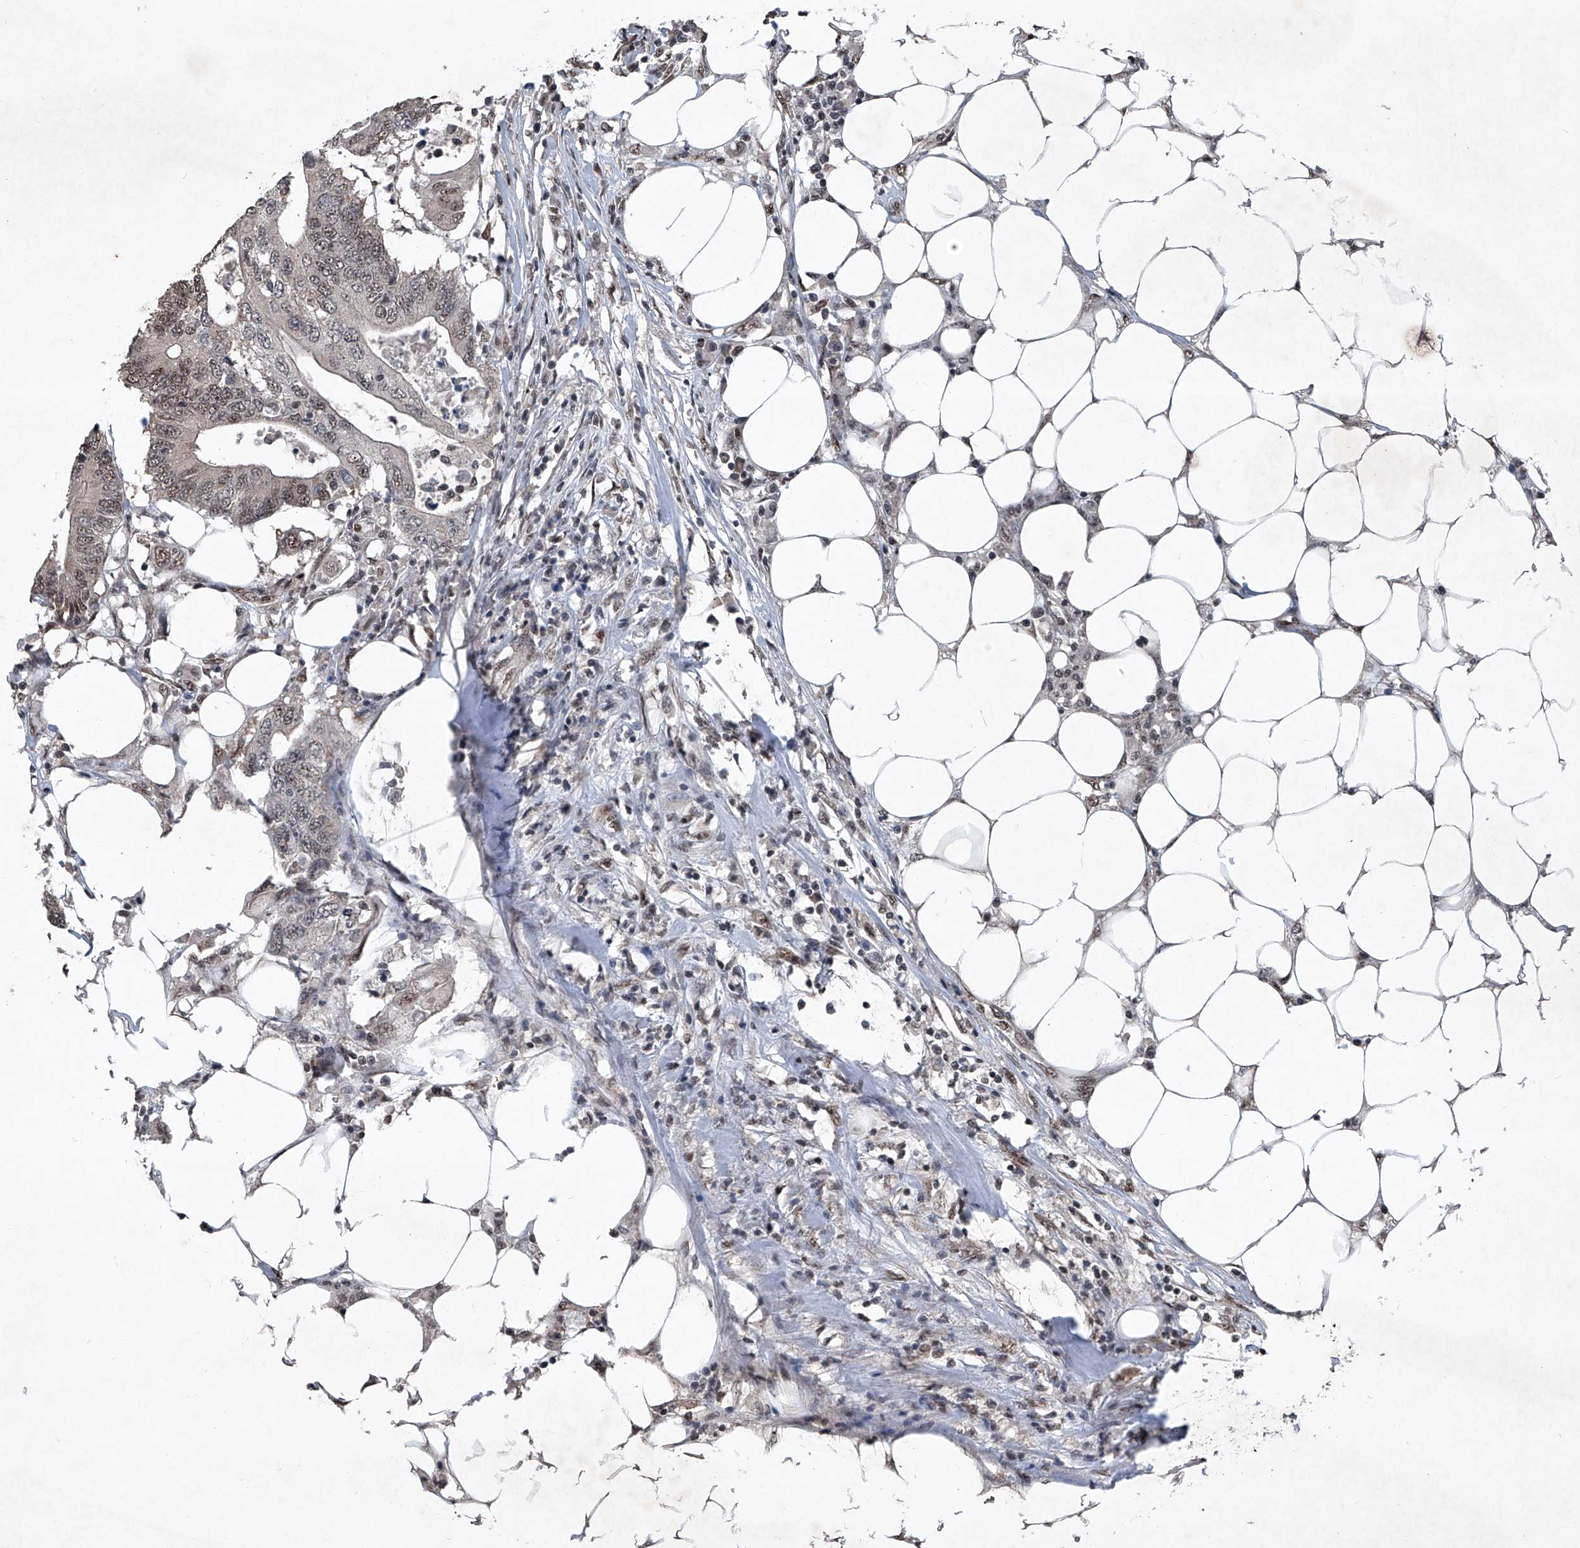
{"staining": {"intensity": "moderate", "quantity": ">75%", "location": "nuclear"}, "tissue": "colorectal cancer", "cell_type": "Tumor cells", "image_type": "cancer", "snomed": [{"axis": "morphology", "description": "Adenocarcinoma, NOS"}, {"axis": "topography", "description": "Colon"}], "caption": "Moderate nuclear expression for a protein is seen in about >75% of tumor cells of colorectal cancer (adenocarcinoma) using IHC.", "gene": "DDX39B", "patient": {"sex": "male", "age": 71}}